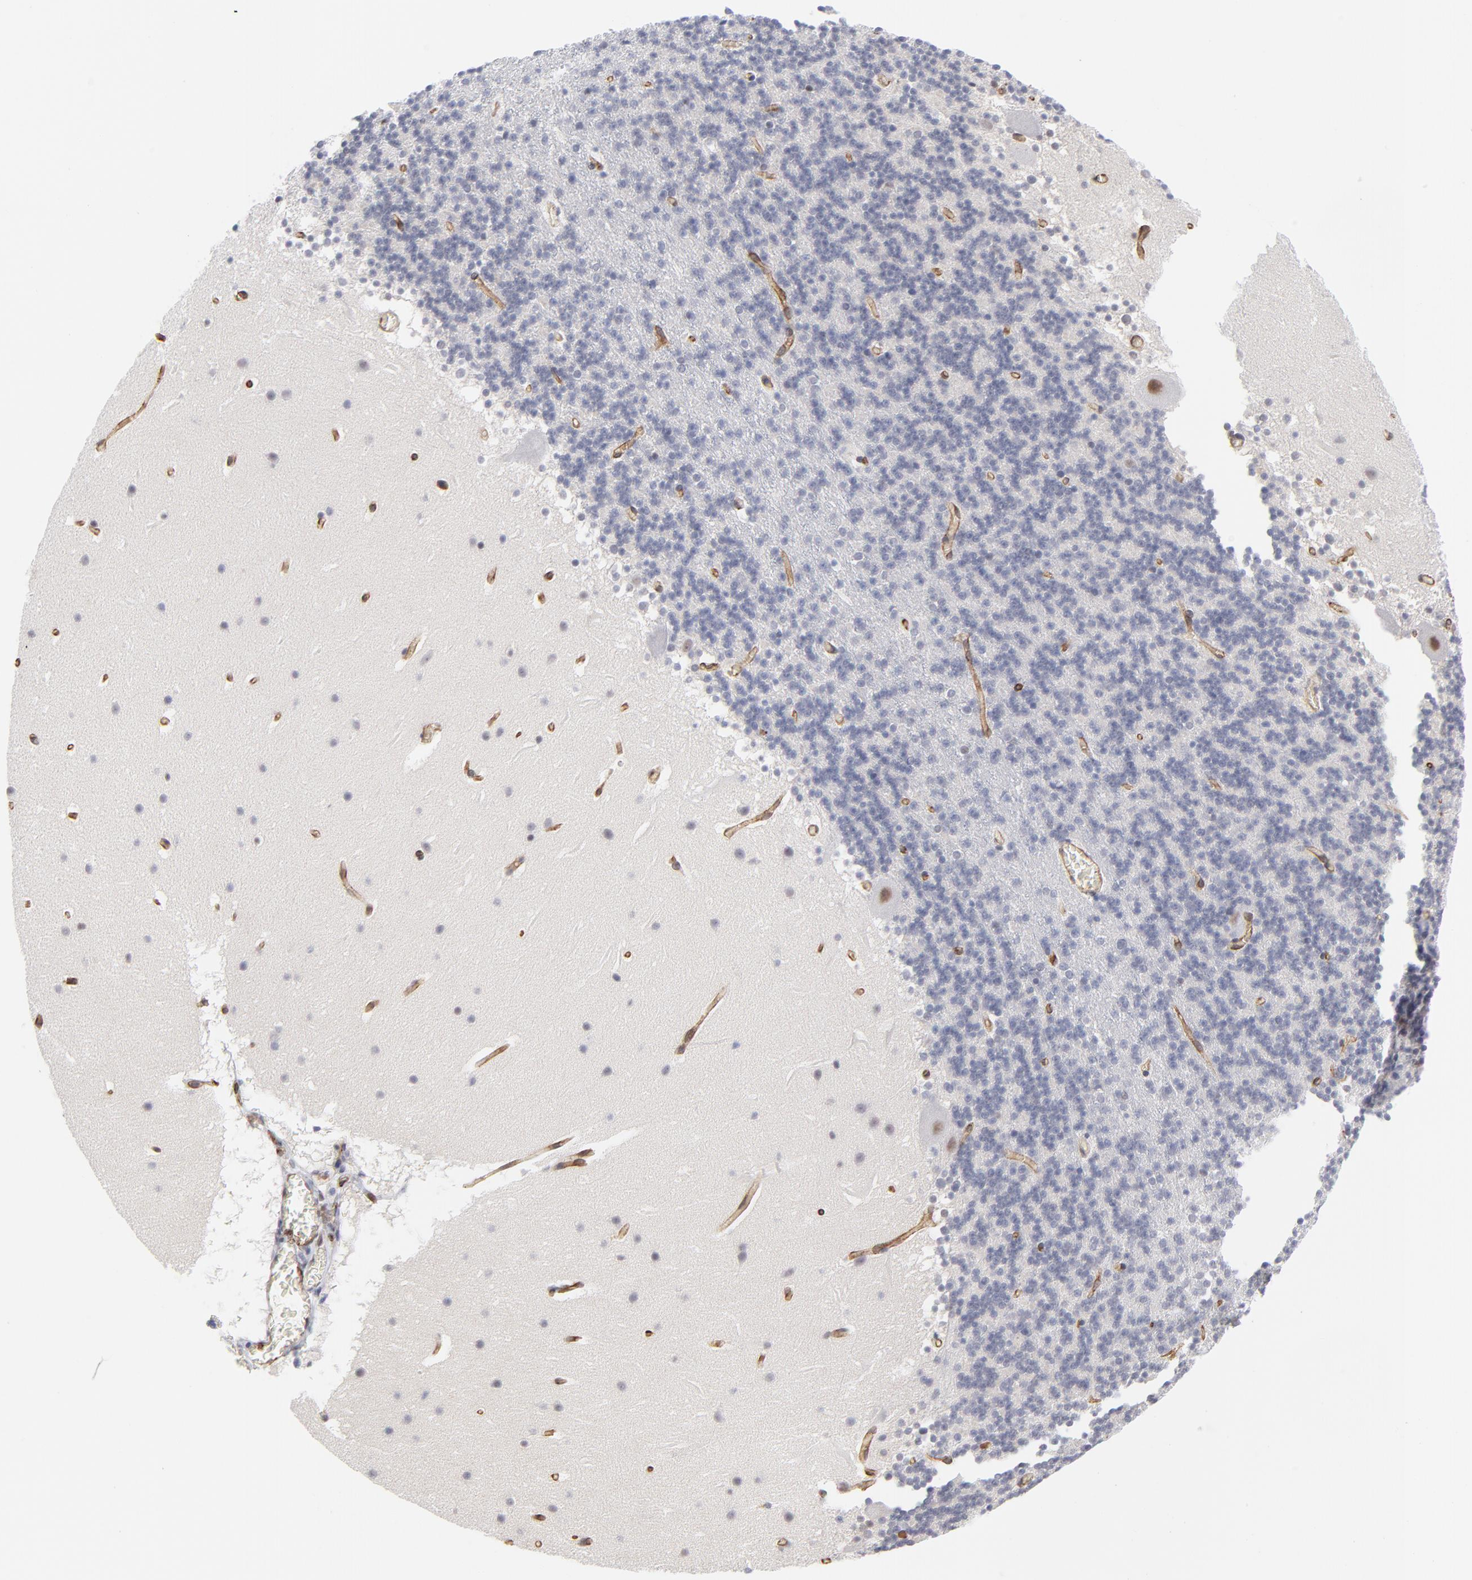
{"staining": {"intensity": "negative", "quantity": "none", "location": "none"}, "tissue": "cerebellum", "cell_type": "Cells in granular layer", "image_type": "normal", "snomed": [{"axis": "morphology", "description": "Normal tissue, NOS"}, {"axis": "topography", "description": "Cerebellum"}], "caption": "Protein analysis of benign cerebellum displays no significant expression in cells in granular layer. Brightfield microscopy of immunohistochemistry (IHC) stained with DAB (3,3'-diaminobenzidine) (brown) and hematoxylin (blue), captured at high magnification.", "gene": "NBN", "patient": {"sex": "male", "age": 45}}